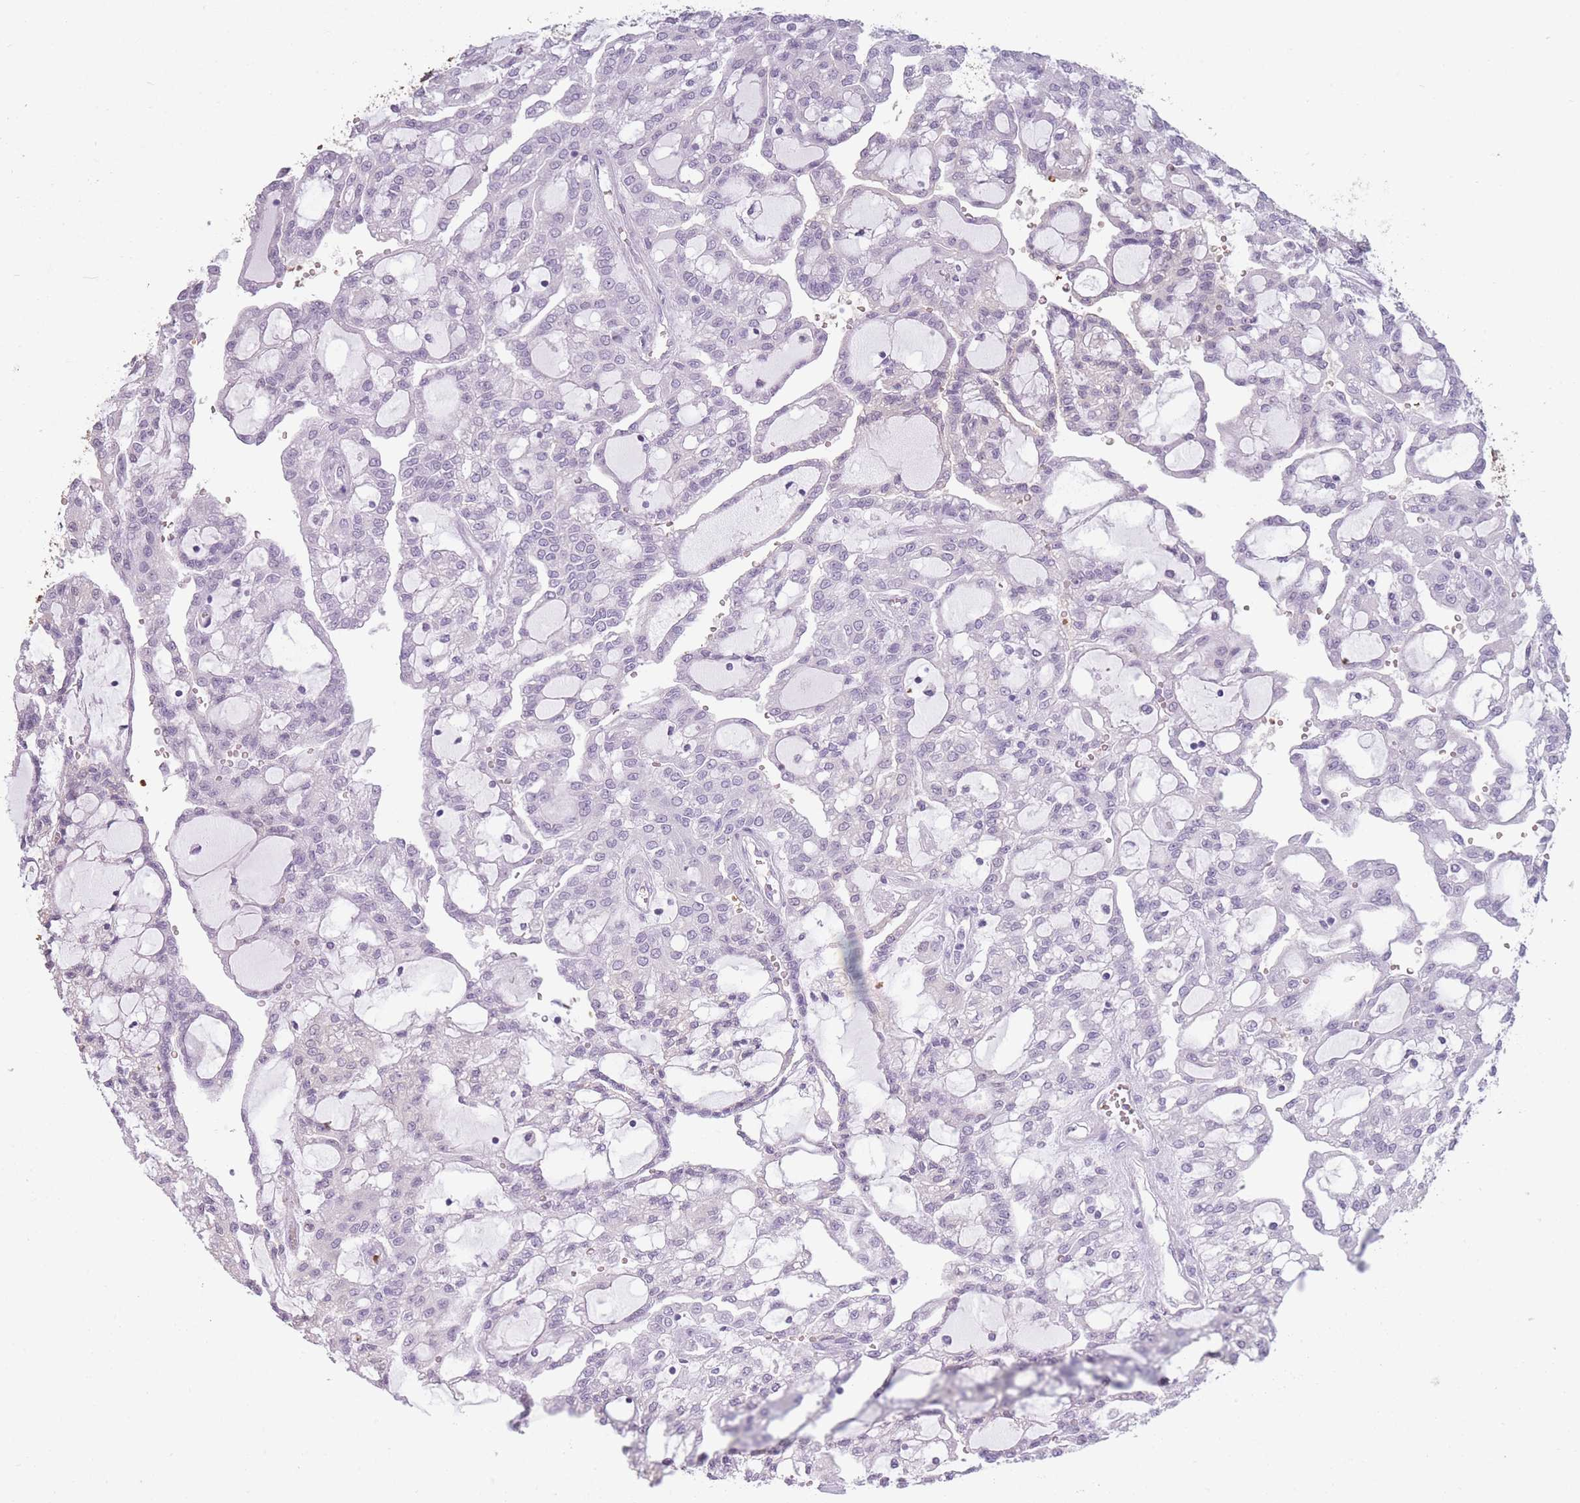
{"staining": {"intensity": "negative", "quantity": "none", "location": "none"}, "tissue": "renal cancer", "cell_type": "Tumor cells", "image_type": "cancer", "snomed": [{"axis": "morphology", "description": "Adenocarcinoma, NOS"}, {"axis": "topography", "description": "Kidney"}], "caption": "Tumor cells show no significant staining in adenocarcinoma (renal).", "gene": "OR7C1", "patient": {"sex": "male", "age": 63}}